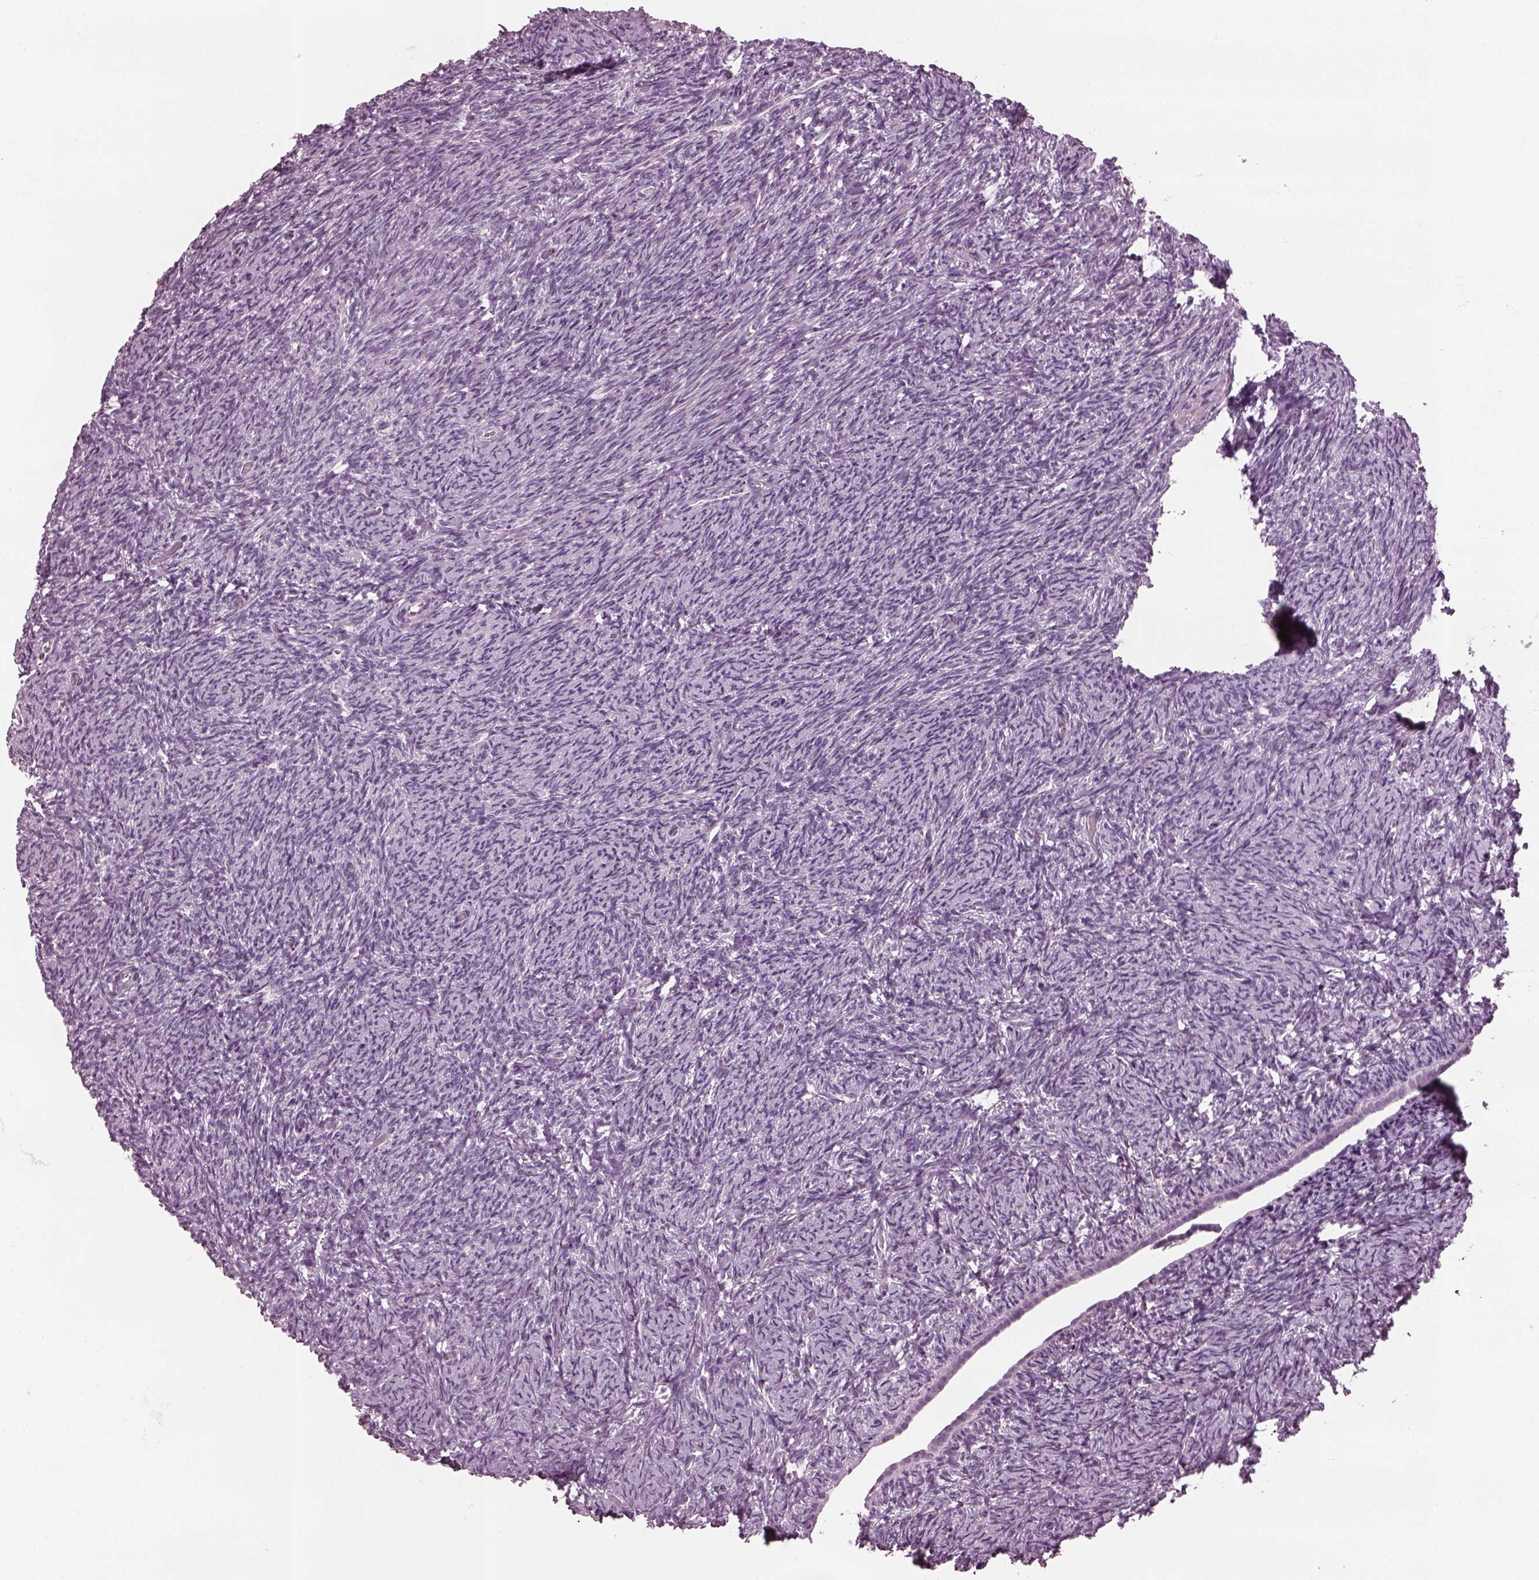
{"staining": {"intensity": "negative", "quantity": "none", "location": "none"}, "tissue": "ovary", "cell_type": "Follicle cells", "image_type": "normal", "snomed": [{"axis": "morphology", "description": "Normal tissue, NOS"}, {"axis": "topography", "description": "Ovary"}], "caption": "Normal ovary was stained to show a protein in brown. There is no significant staining in follicle cells. (Stains: DAB (3,3'-diaminobenzidine) IHC with hematoxylin counter stain, Microscopy: brightfield microscopy at high magnification).", "gene": "SLC6A17", "patient": {"sex": "female", "age": 39}}